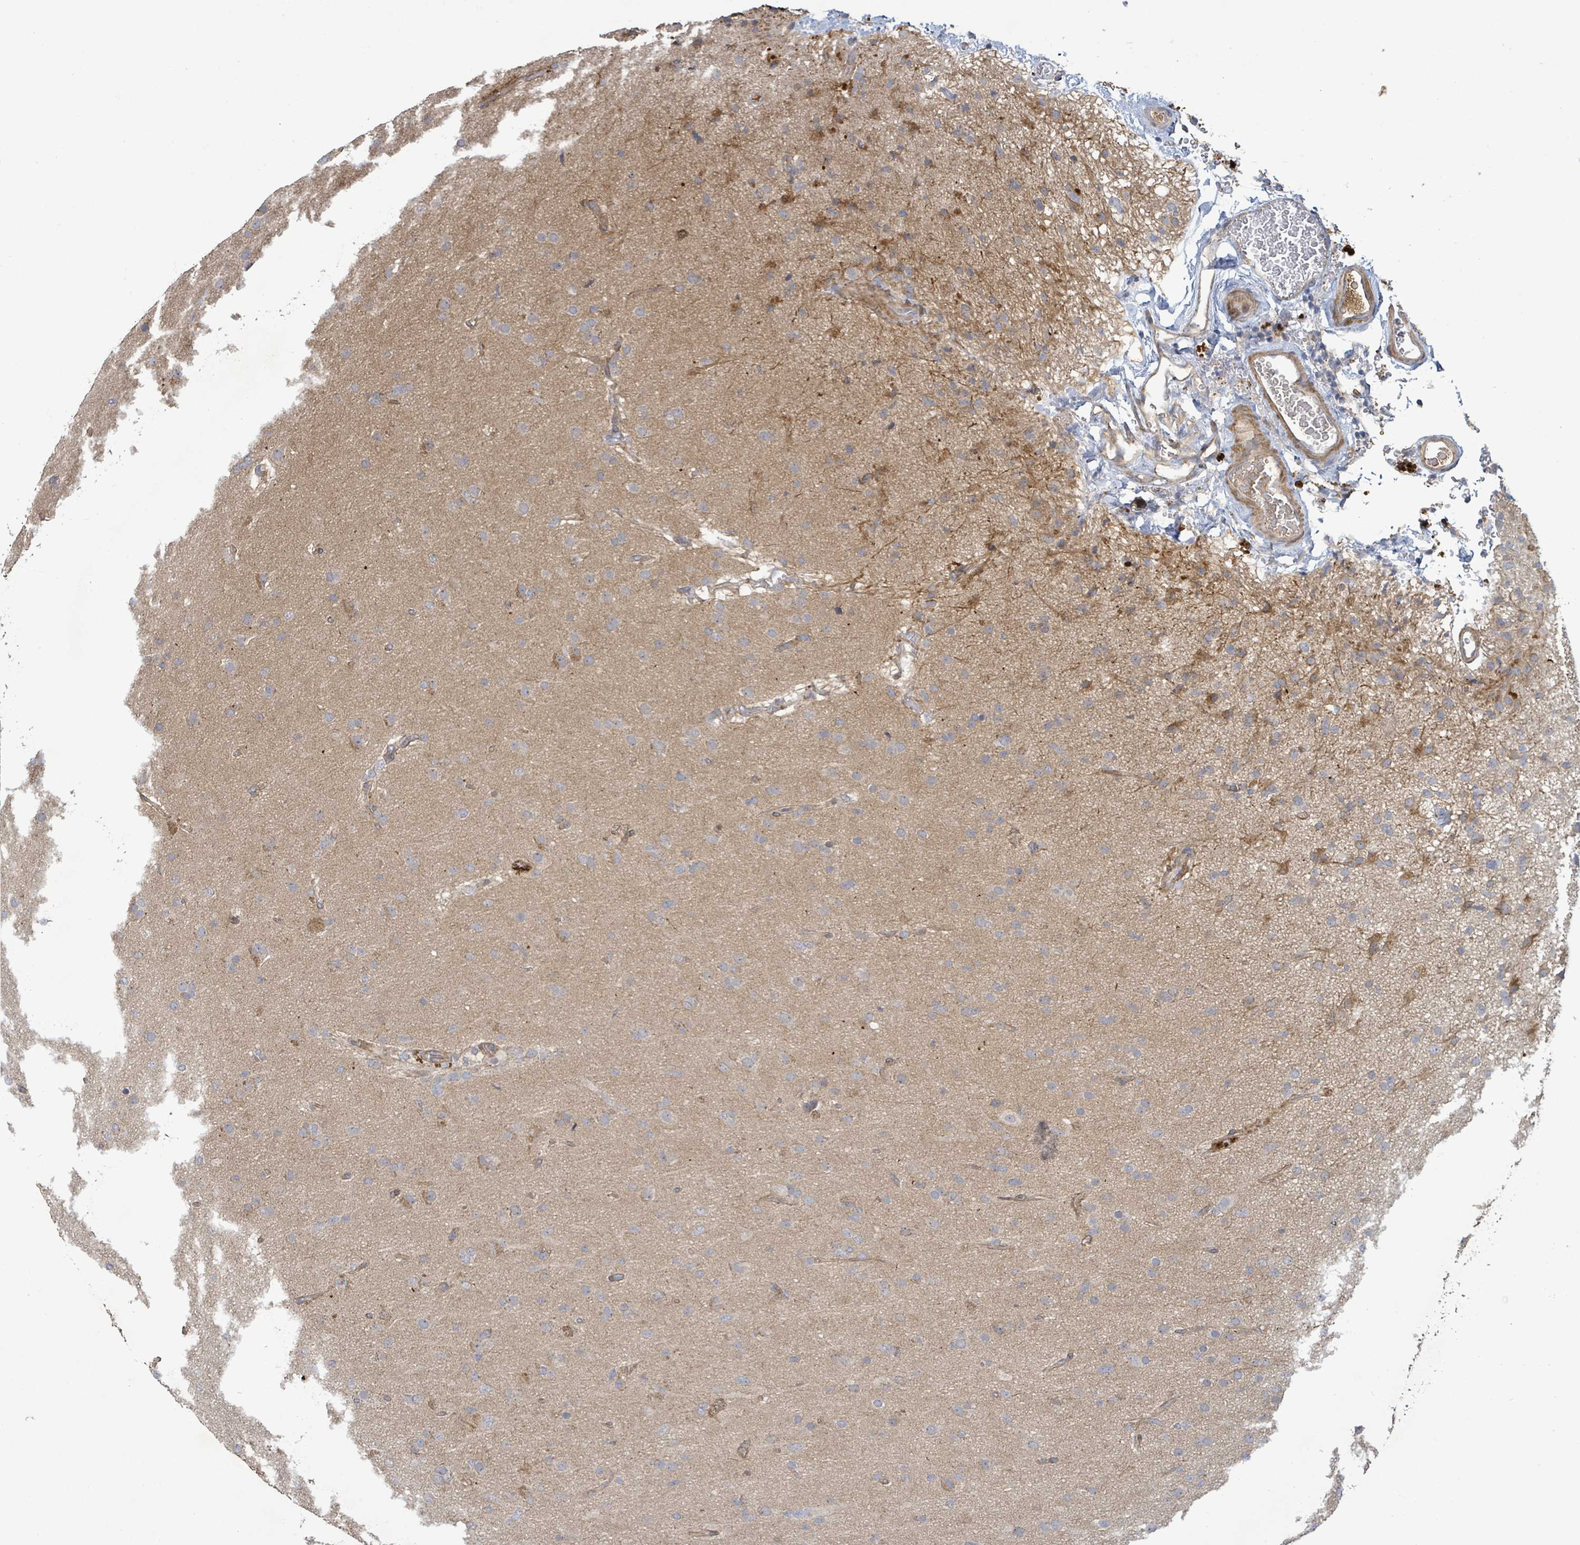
{"staining": {"intensity": "negative", "quantity": "none", "location": "none"}, "tissue": "glioma", "cell_type": "Tumor cells", "image_type": "cancer", "snomed": [{"axis": "morphology", "description": "Glioma, malignant, Low grade"}, {"axis": "topography", "description": "Brain"}], "caption": "Histopathology image shows no protein staining in tumor cells of glioma tissue. The staining is performed using DAB (3,3'-diaminobenzidine) brown chromogen with nuclei counter-stained in using hematoxylin.", "gene": "STARD4", "patient": {"sex": "male", "age": 65}}